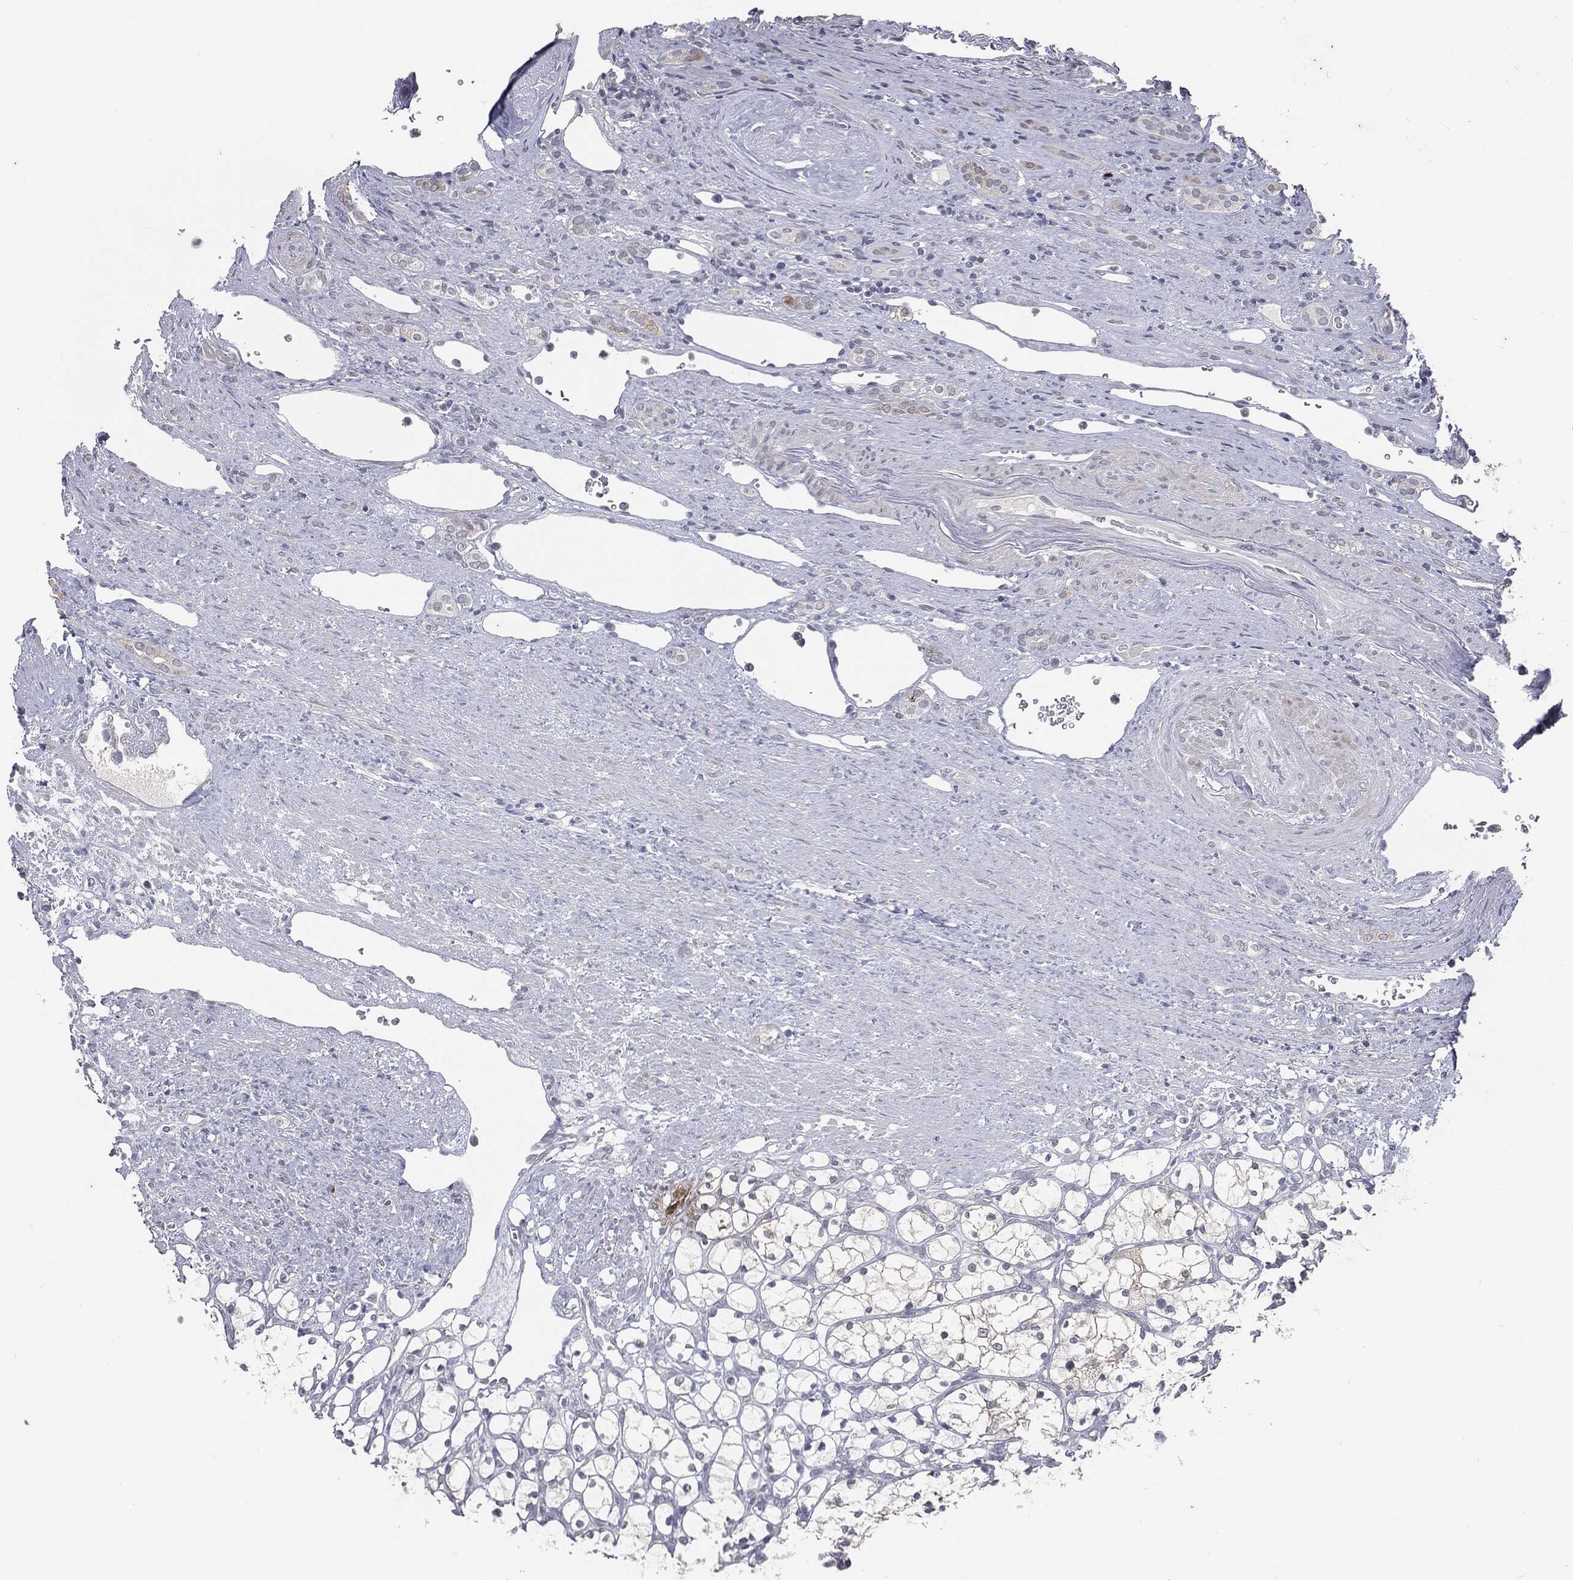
{"staining": {"intensity": "negative", "quantity": "none", "location": "none"}, "tissue": "renal cancer", "cell_type": "Tumor cells", "image_type": "cancer", "snomed": [{"axis": "morphology", "description": "Adenocarcinoma, NOS"}, {"axis": "topography", "description": "Kidney"}], "caption": "The histopathology image shows no significant positivity in tumor cells of renal cancer.", "gene": "SLC2A2", "patient": {"sex": "female", "age": 69}}